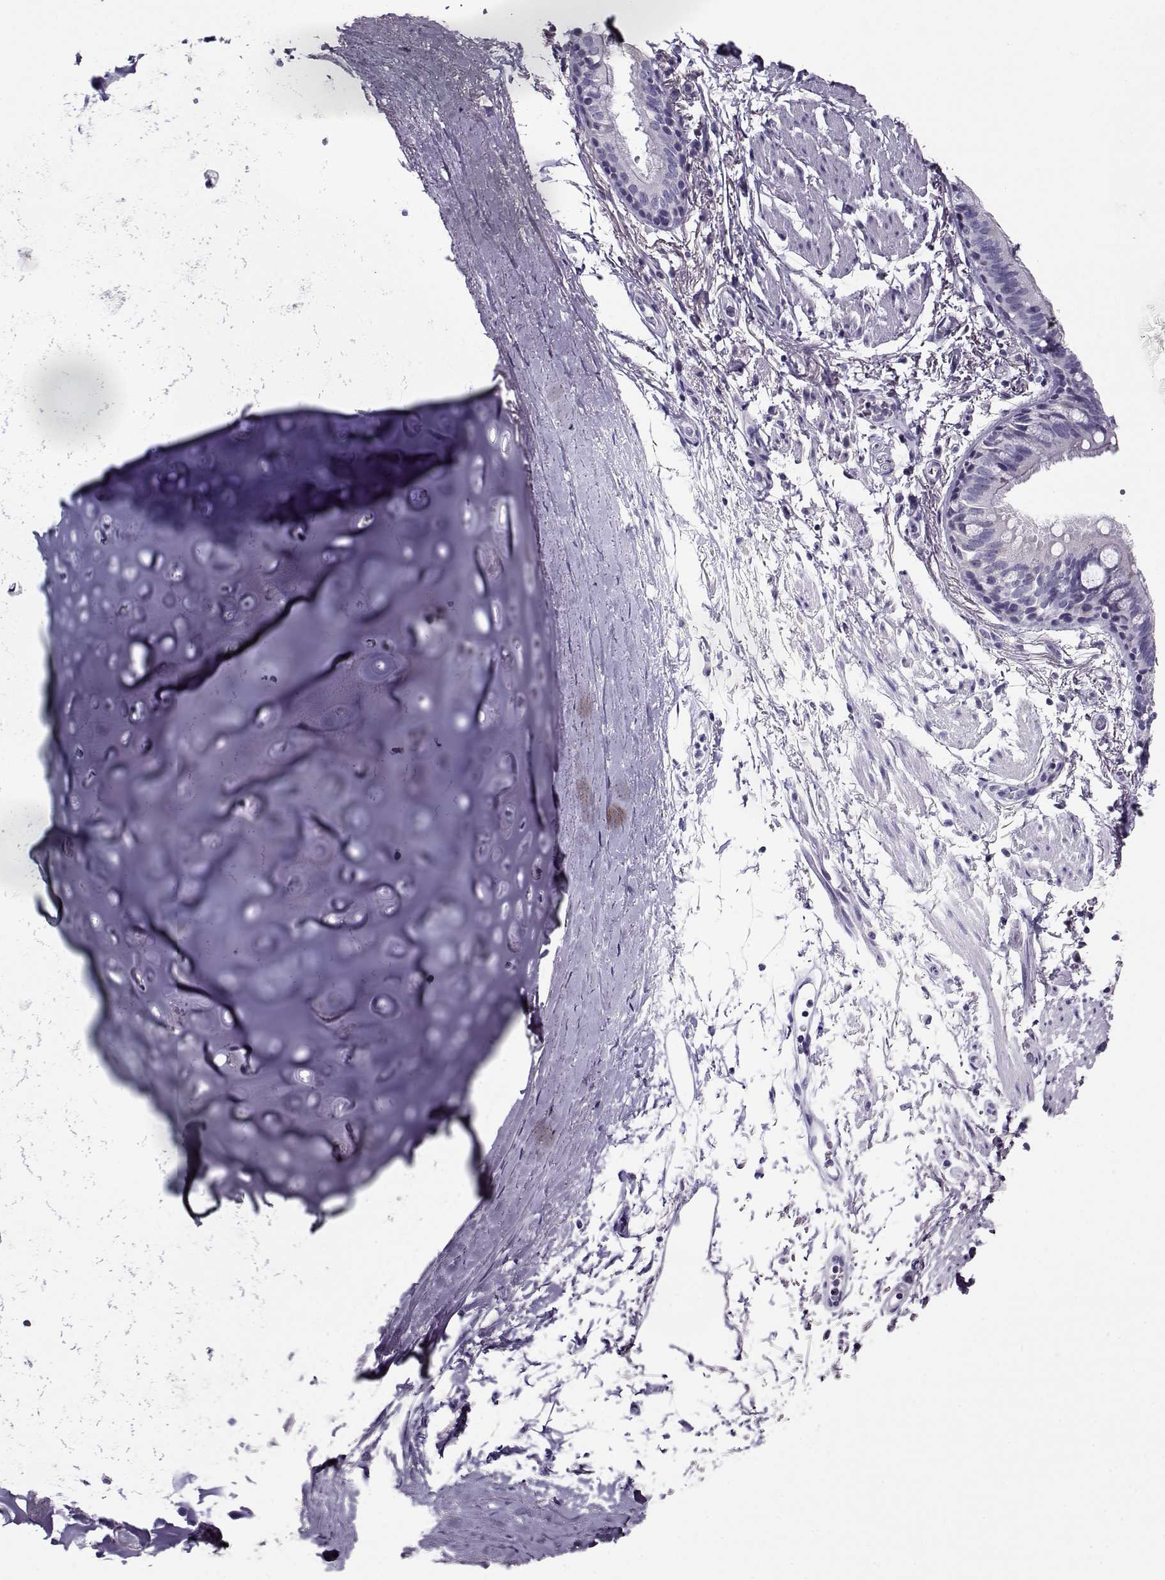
{"staining": {"intensity": "negative", "quantity": "none", "location": "none"}, "tissue": "bronchus", "cell_type": "Respiratory epithelial cells", "image_type": "normal", "snomed": [{"axis": "morphology", "description": "Normal tissue, NOS"}, {"axis": "topography", "description": "Lymph node"}, {"axis": "topography", "description": "Bronchus"}], "caption": "This histopathology image is of unremarkable bronchus stained with immunohistochemistry (IHC) to label a protein in brown with the nuclei are counter-stained blue. There is no staining in respiratory epithelial cells.", "gene": "PP2D1", "patient": {"sex": "female", "age": 70}}